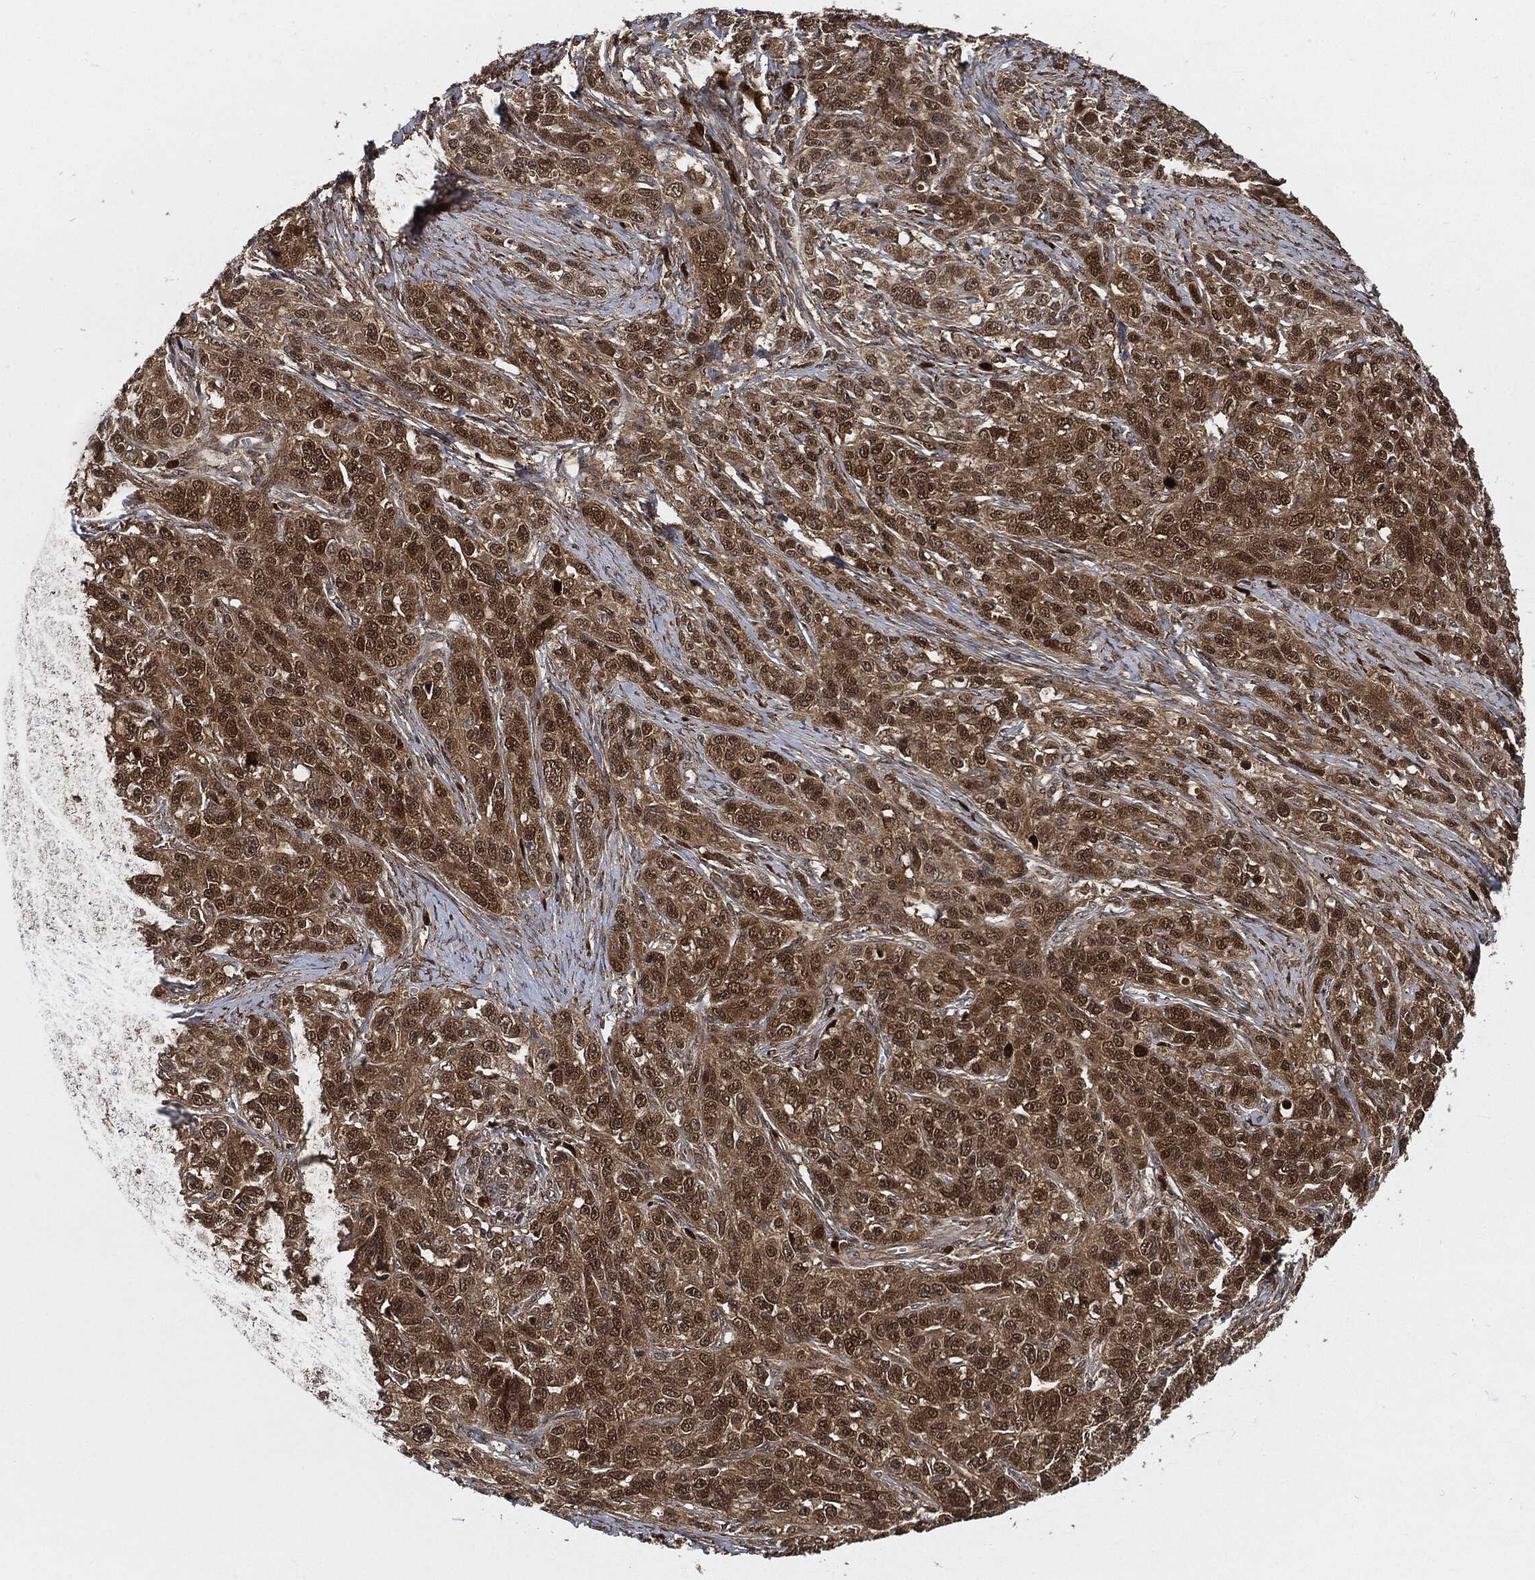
{"staining": {"intensity": "moderate", "quantity": ">75%", "location": "cytoplasmic/membranous,nuclear"}, "tissue": "ovarian cancer", "cell_type": "Tumor cells", "image_type": "cancer", "snomed": [{"axis": "morphology", "description": "Cystadenocarcinoma, serous, NOS"}, {"axis": "topography", "description": "Ovary"}], "caption": "Ovarian cancer stained with a brown dye demonstrates moderate cytoplasmic/membranous and nuclear positive expression in about >75% of tumor cells.", "gene": "CUTA", "patient": {"sex": "female", "age": 71}}